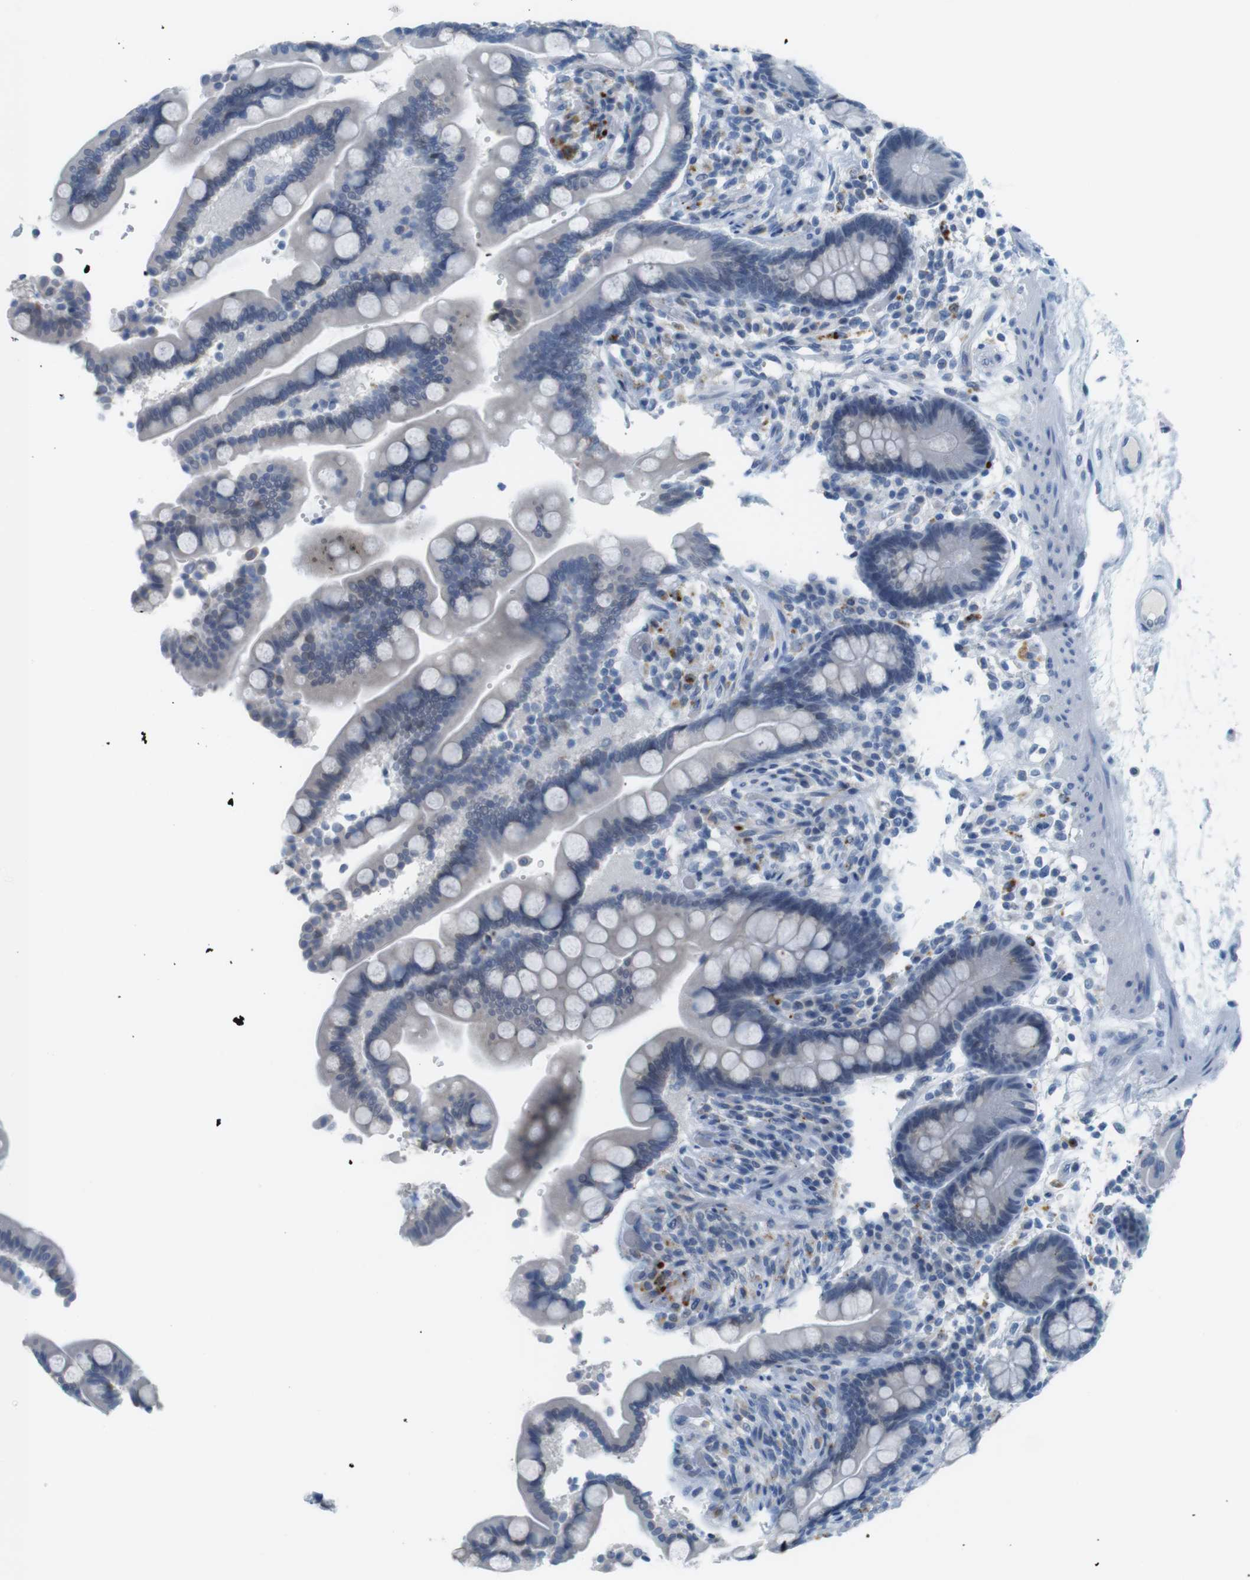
{"staining": {"intensity": "negative", "quantity": "none", "location": "none"}, "tissue": "colon", "cell_type": "Endothelial cells", "image_type": "normal", "snomed": [{"axis": "morphology", "description": "Normal tissue, NOS"}, {"axis": "topography", "description": "Colon"}], "caption": "DAB (3,3'-diaminobenzidine) immunohistochemical staining of normal human colon shows no significant staining in endothelial cells. Nuclei are stained in blue.", "gene": "YIPF1", "patient": {"sex": "male", "age": 73}}